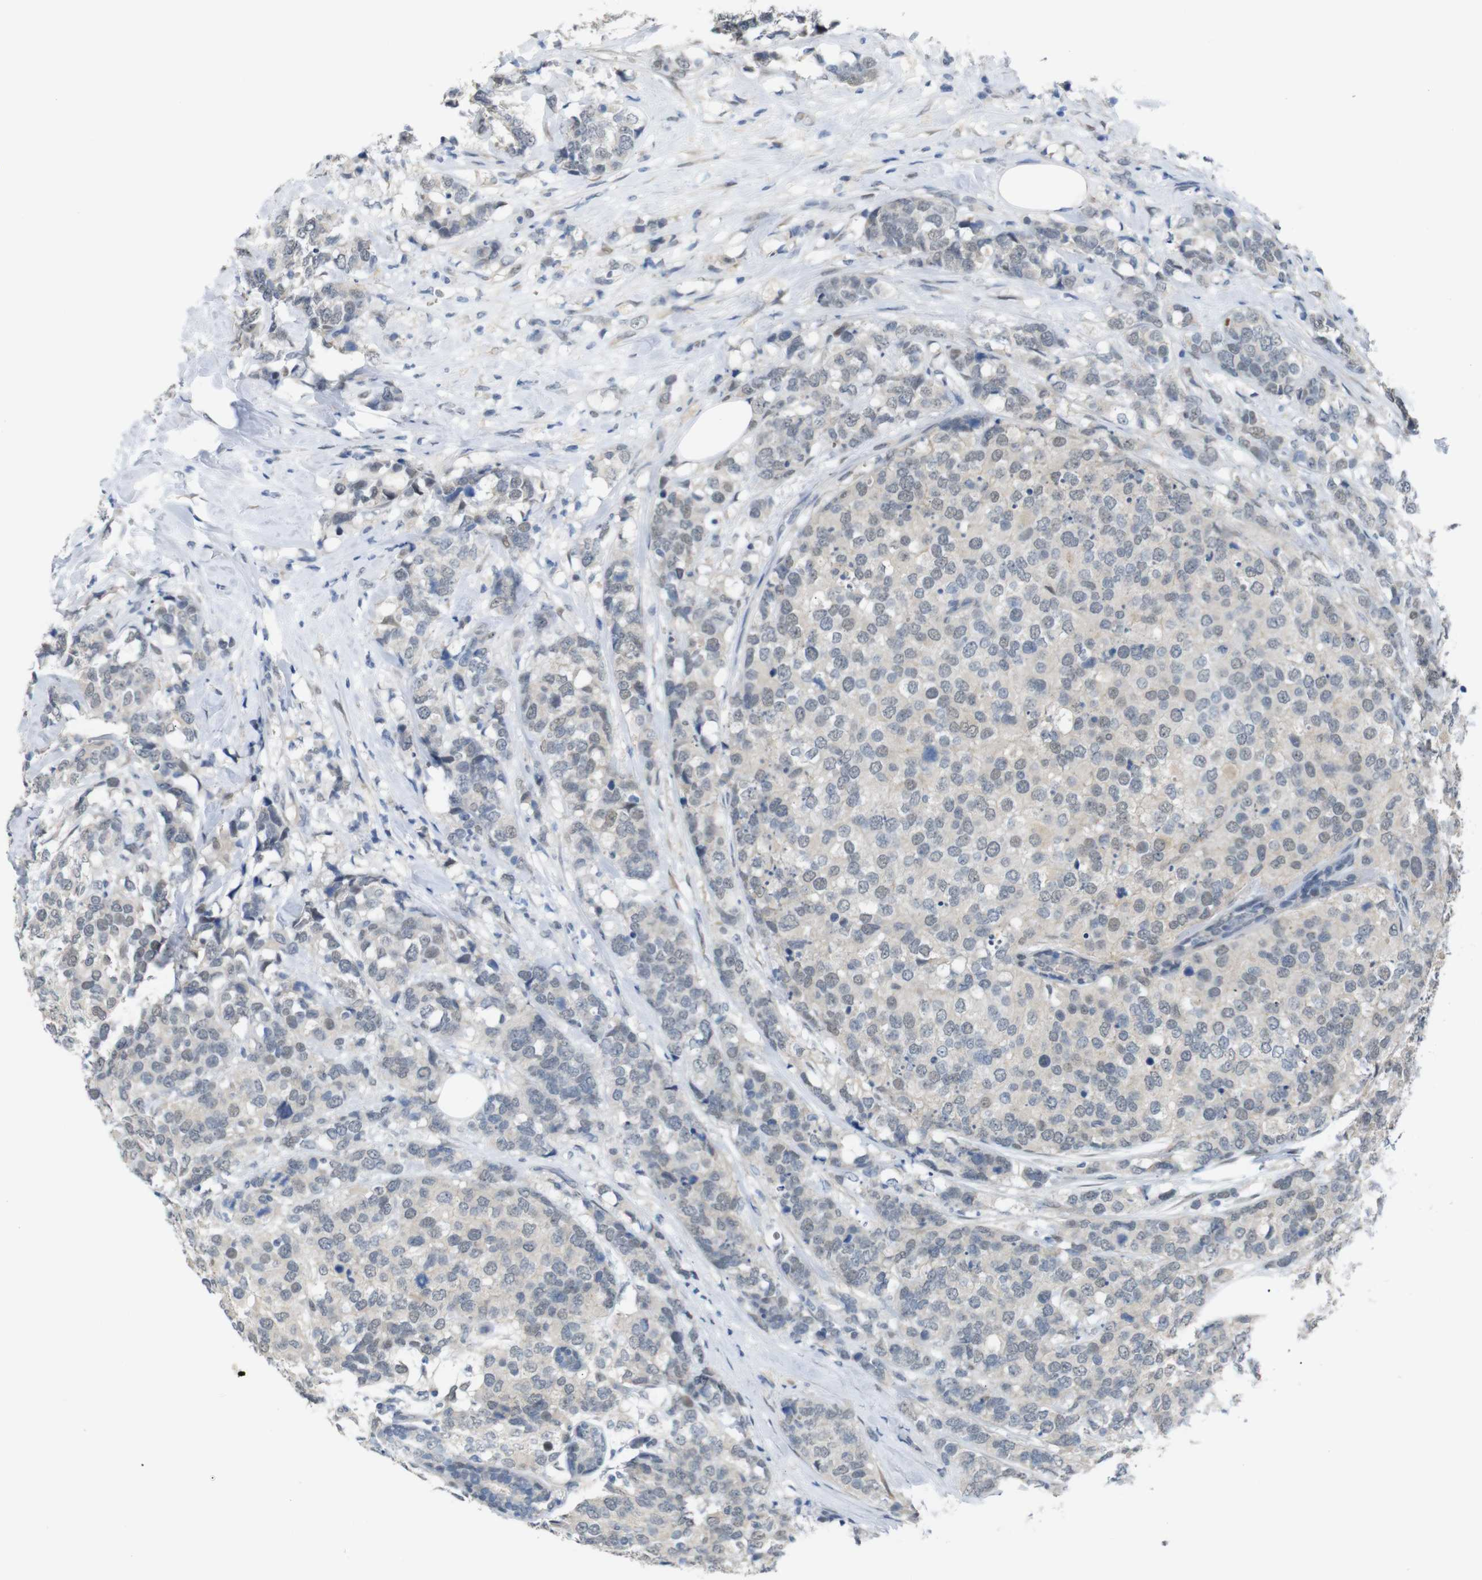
{"staining": {"intensity": "weak", "quantity": "<25%", "location": "nuclear"}, "tissue": "breast cancer", "cell_type": "Tumor cells", "image_type": "cancer", "snomed": [{"axis": "morphology", "description": "Lobular carcinoma"}, {"axis": "topography", "description": "Breast"}], "caption": "There is no significant positivity in tumor cells of breast cancer (lobular carcinoma).", "gene": "GPR158", "patient": {"sex": "female", "age": 59}}